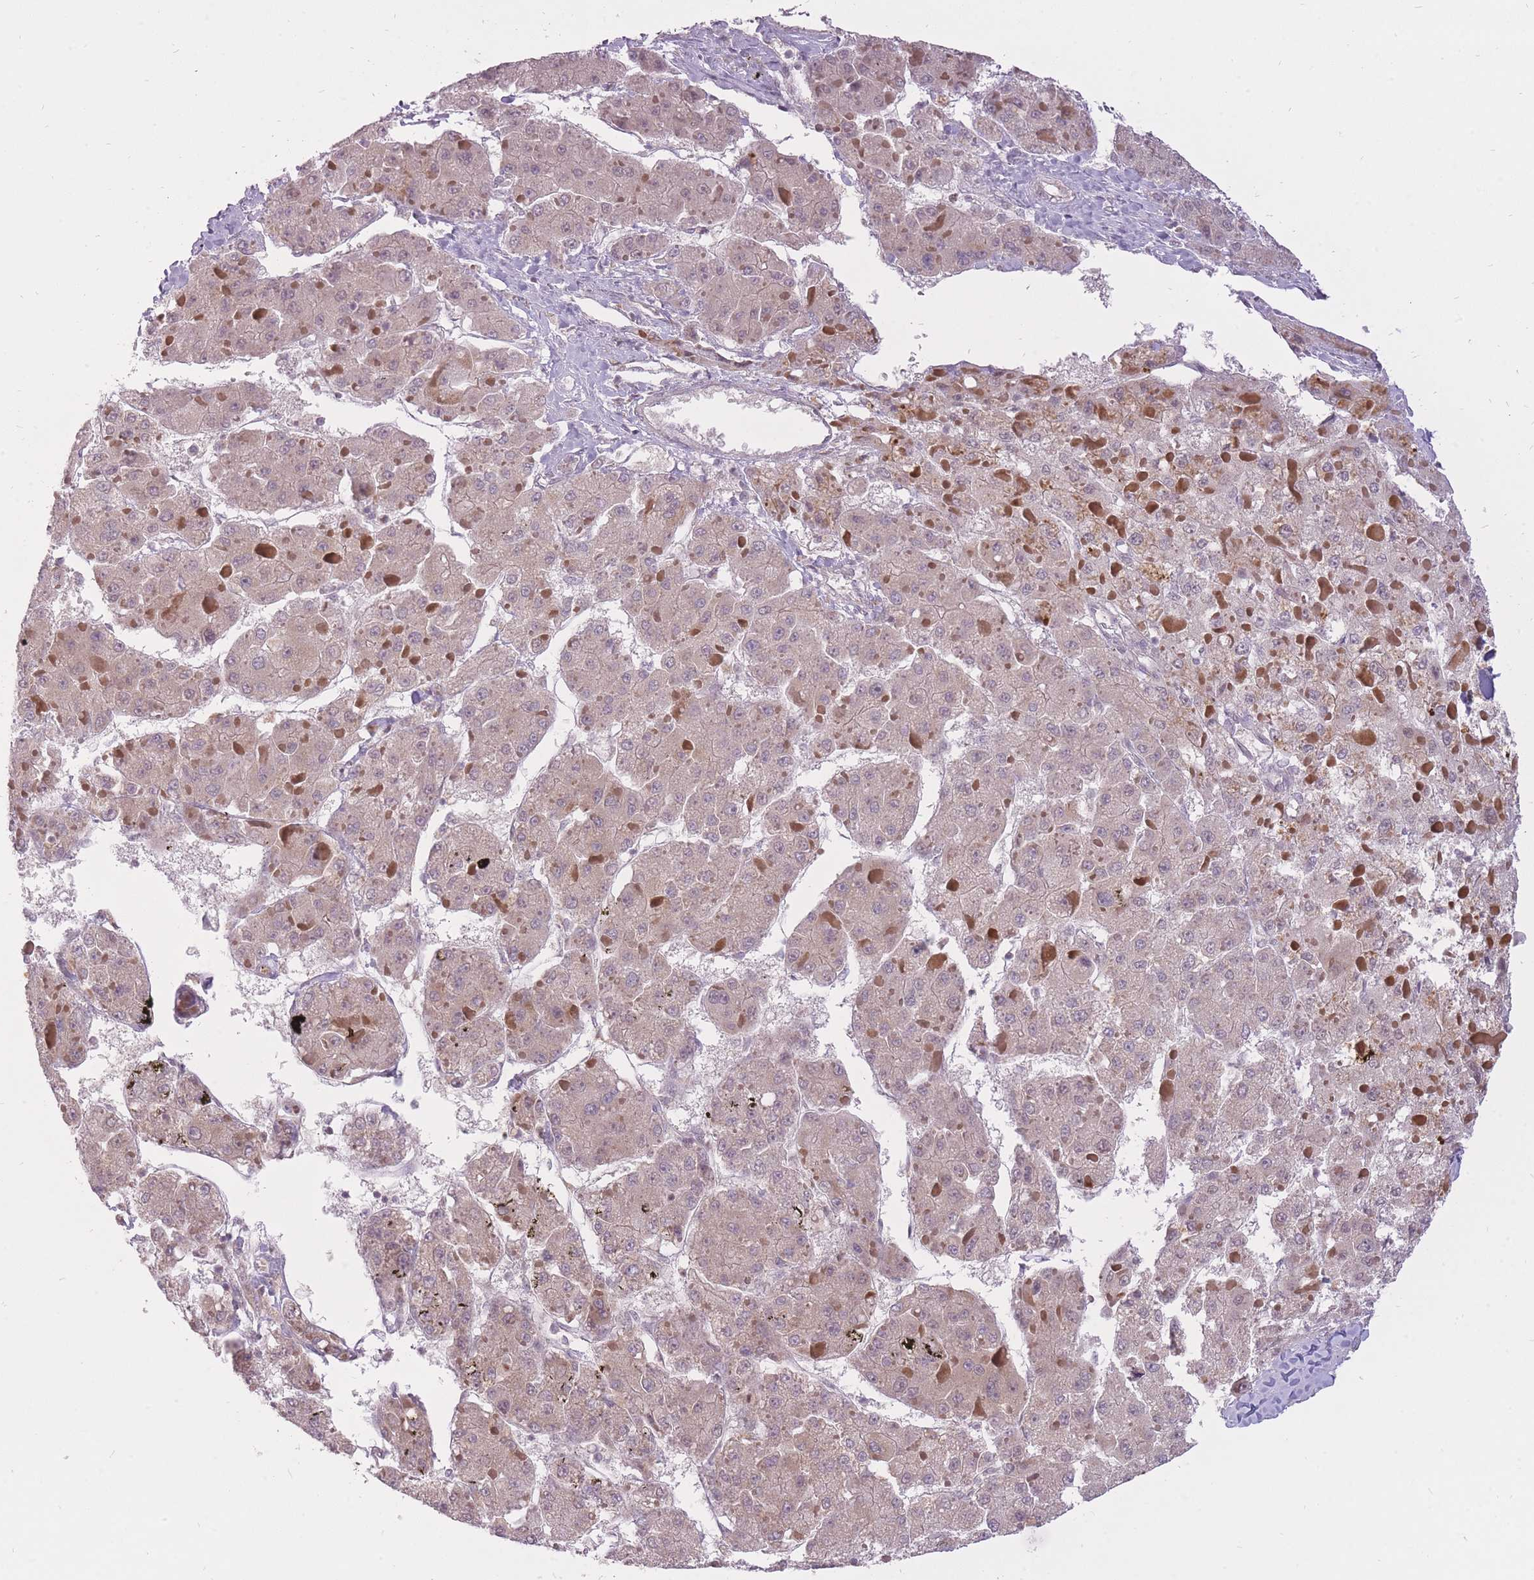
{"staining": {"intensity": "negative", "quantity": "none", "location": "none"}, "tissue": "liver cancer", "cell_type": "Tumor cells", "image_type": "cancer", "snomed": [{"axis": "morphology", "description": "Carcinoma, Hepatocellular, NOS"}, {"axis": "topography", "description": "Liver"}], "caption": "Immunohistochemistry photomicrograph of neoplastic tissue: human liver hepatocellular carcinoma stained with DAB shows no significant protein positivity in tumor cells.", "gene": "LIN7C", "patient": {"sex": "female", "age": 73}}